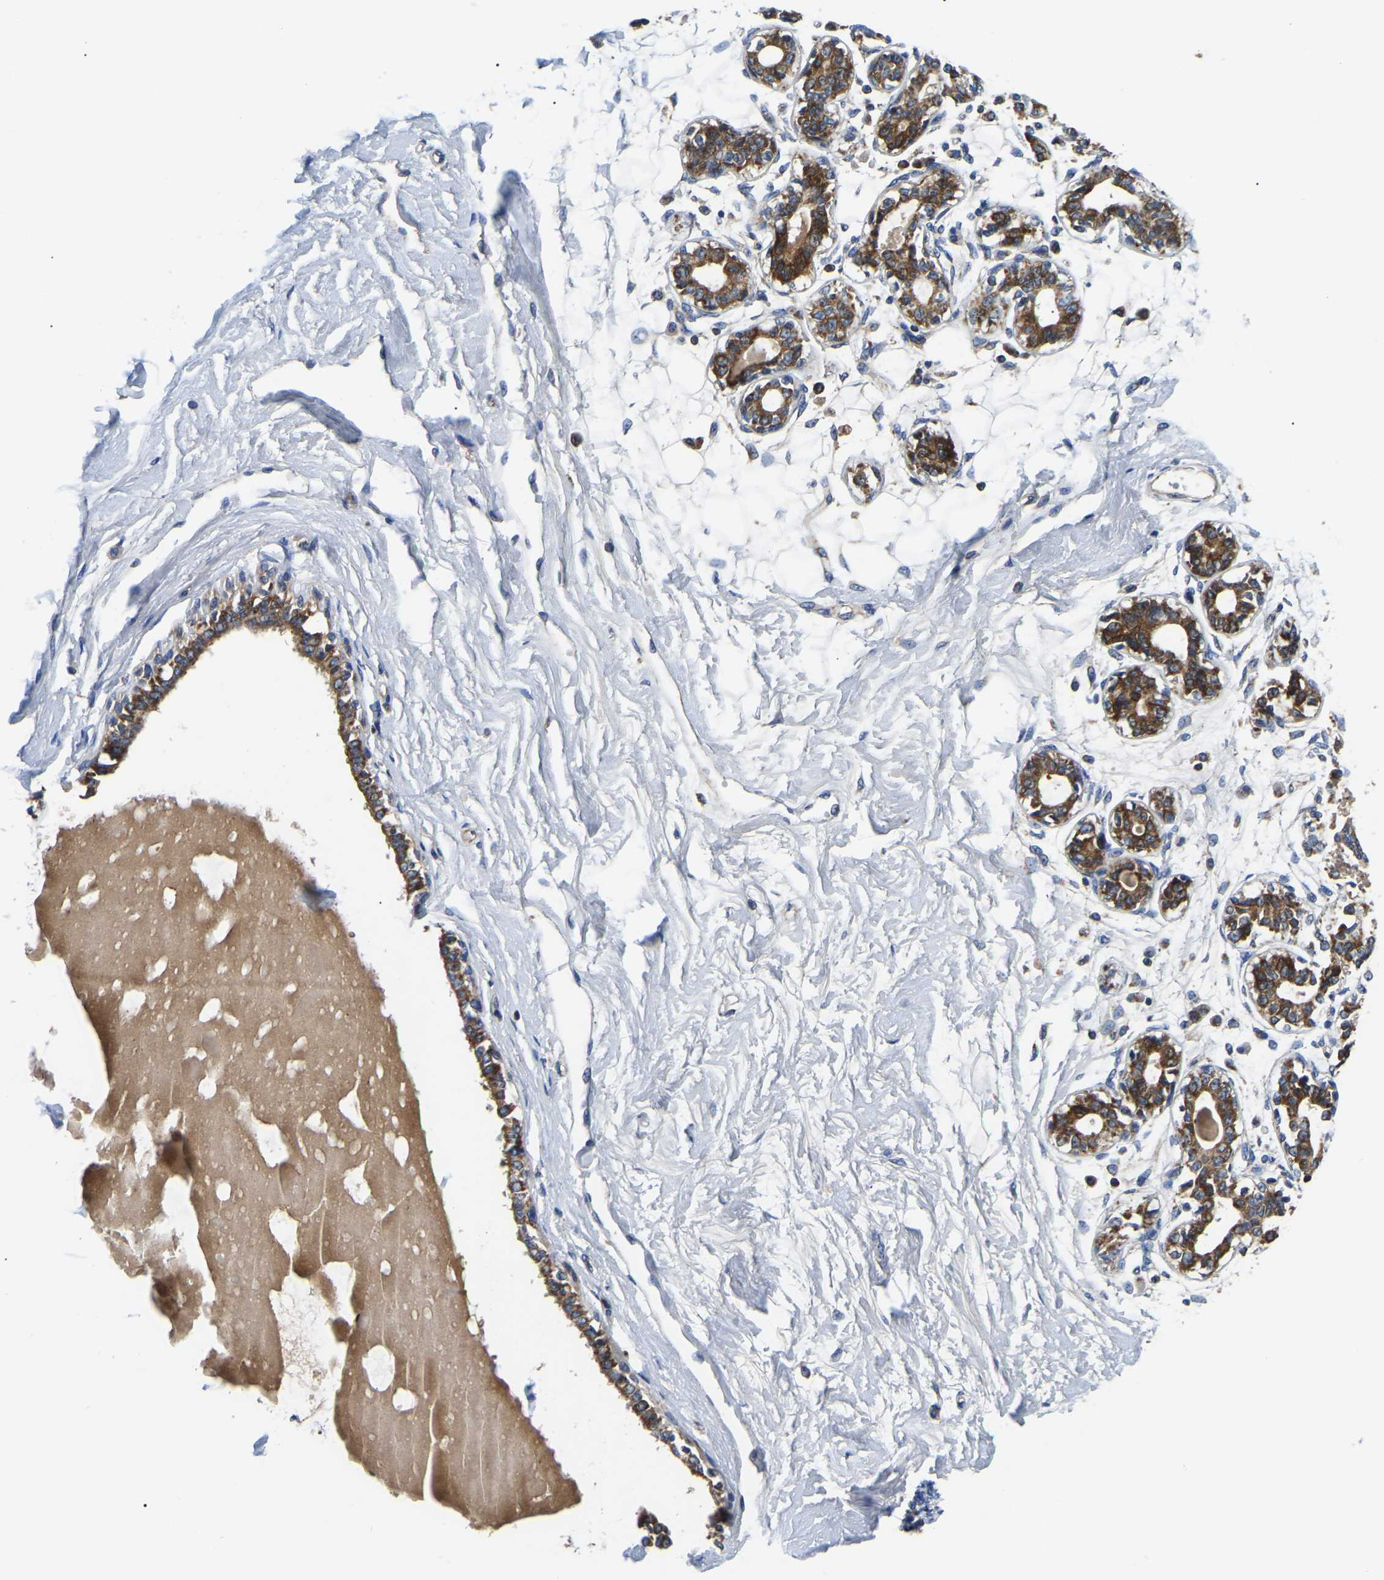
{"staining": {"intensity": "weak", "quantity": ">75%", "location": "cytoplasmic/membranous"}, "tissue": "breast", "cell_type": "Adipocytes", "image_type": "normal", "snomed": [{"axis": "morphology", "description": "Normal tissue, NOS"}, {"axis": "topography", "description": "Breast"}], "caption": "Protein analysis of benign breast exhibits weak cytoplasmic/membranous expression in about >75% of adipocytes. (Brightfield microscopy of DAB IHC at high magnification).", "gene": "PPM1E", "patient": {"sex": "female", "age": 45}}